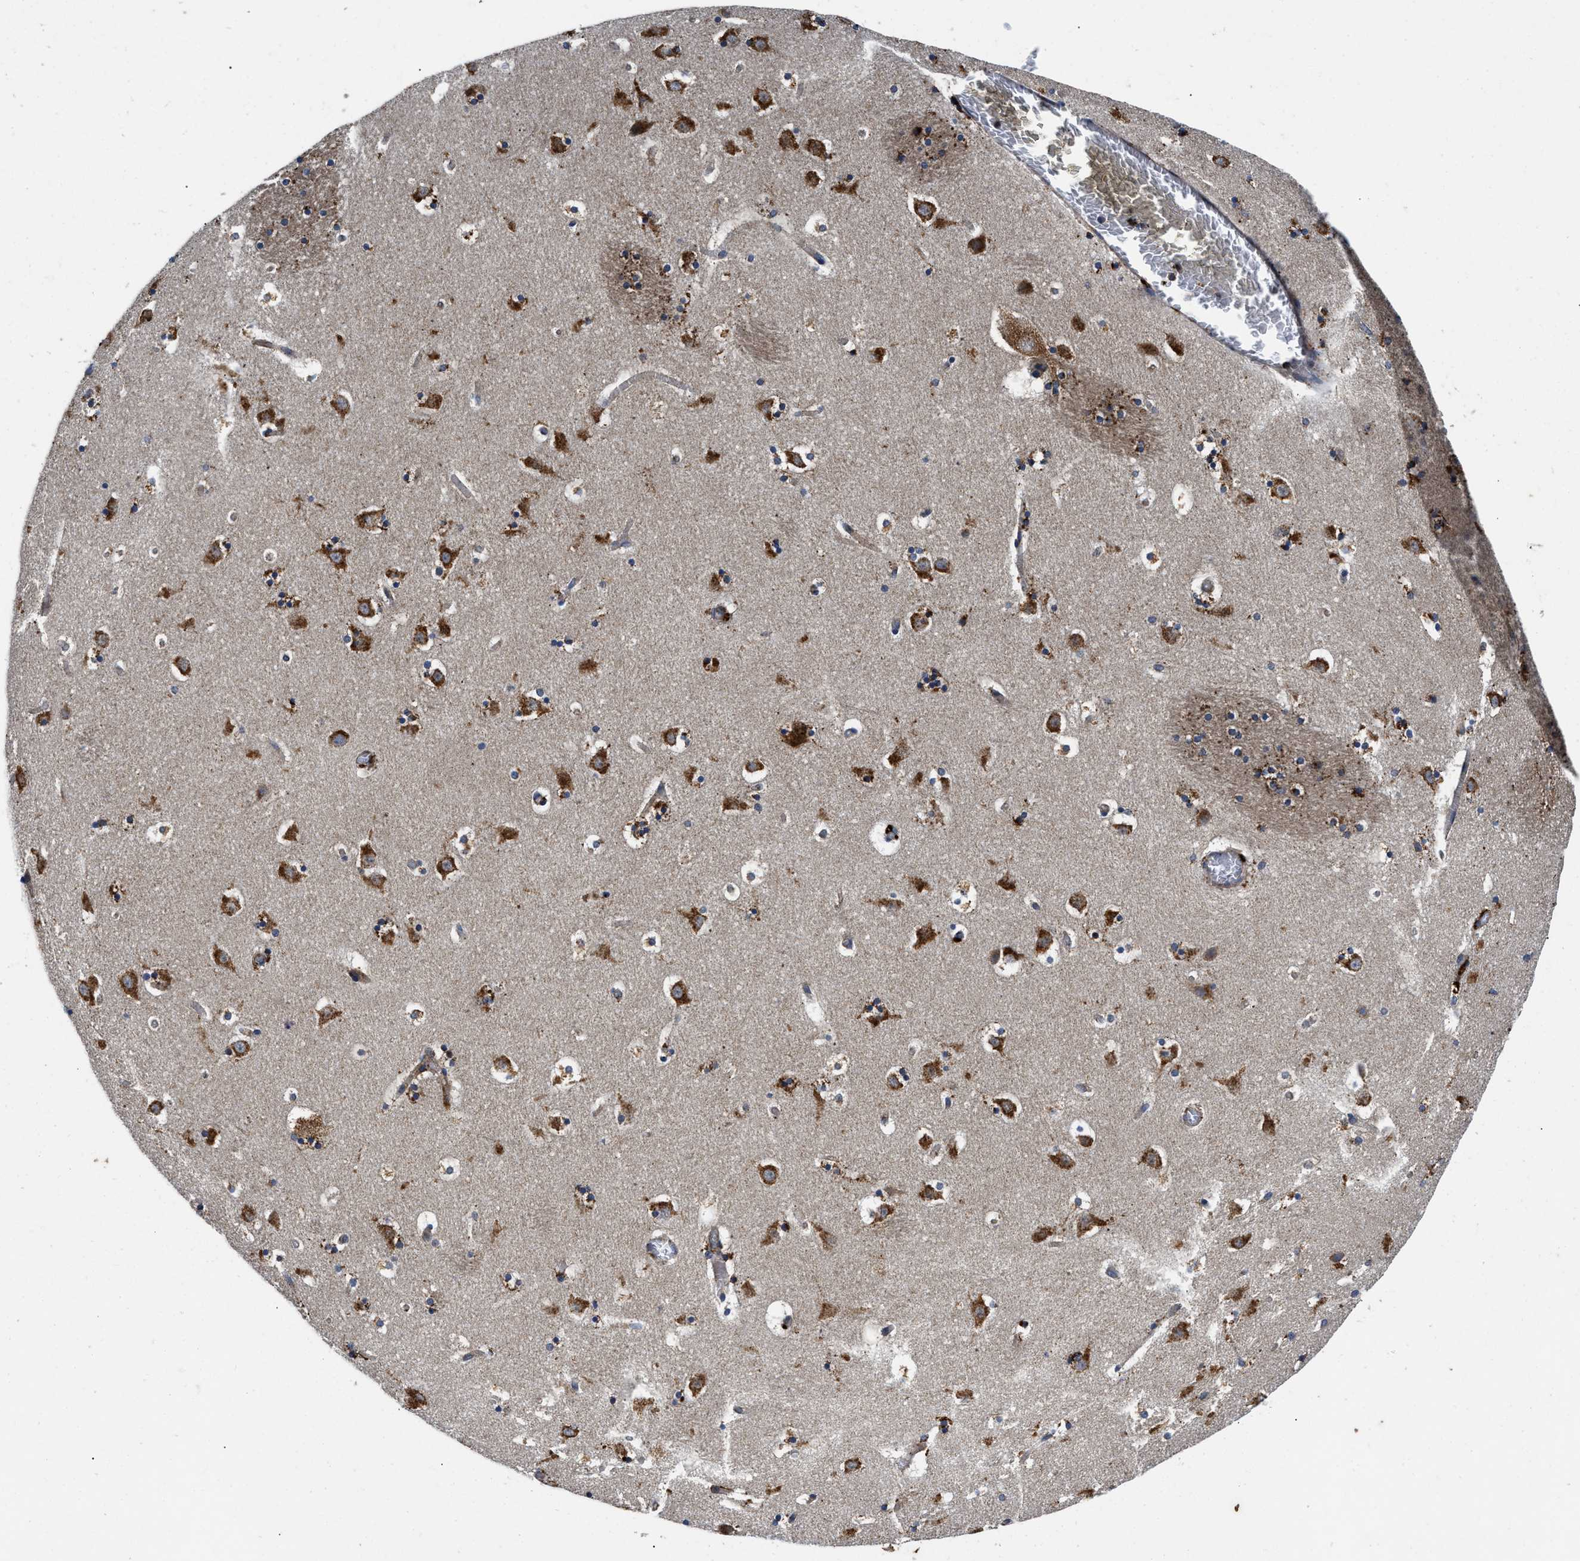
{"staining": {"intensity": "moderate", "quantity": "25%-75%", "location": "cytoplasmic/membranous"}, "tissue": "caudate", "cell_type": "Glial cells", "image_type": "normal", "snomed": [{"axis": "morphology", "description": "Normal tissue, NOS"}, {"axis": "topography", "description": "Lateral ventricle wall"}], "caption": "This is an image of immunohistochemistry (IHC) staining of normal caudate, which shows moderate staining in the cytoplasmic/membranous of glial cells.", "gene": "ENPP4", "patient": {"sex": "male", "age": 45}}